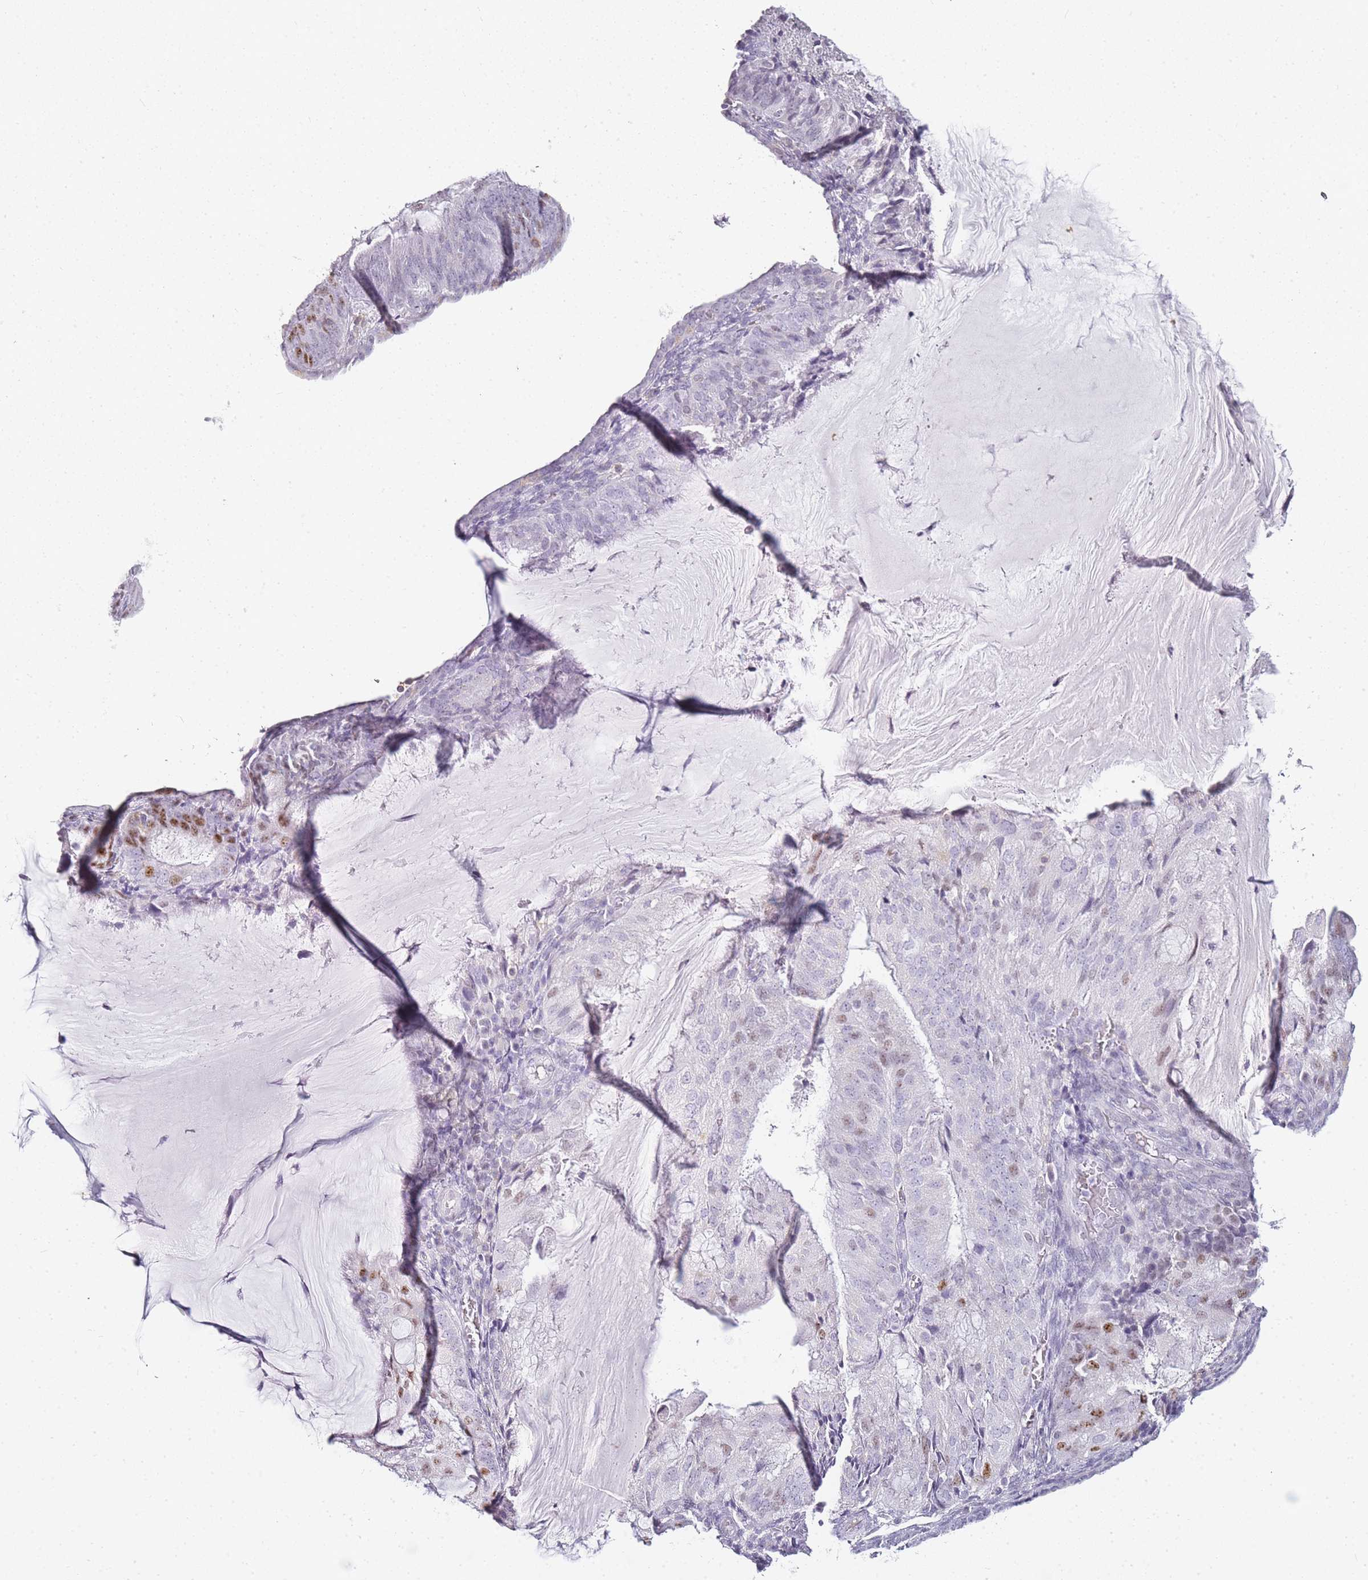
{"staining": {"intensity": "moderate", "quantity": "25%-75%", "location": "nuclear"}, "tissue": "endometrial cancer", "cell_type": "Tumor cells", "image_type": "cancer", "snomed": [{"axis": "morphology", "description": "Adenocarcinoma, NOS"}, {"axis": "topography", "description": "Endometrium"}], "caption": "A brown stain highlights moderate nuclear staining of a protein in adenocarcinoma (endometrial) tumor cells.", "gene": "JAKMIP1", "patient": {"sex": "female", "age": 81}}